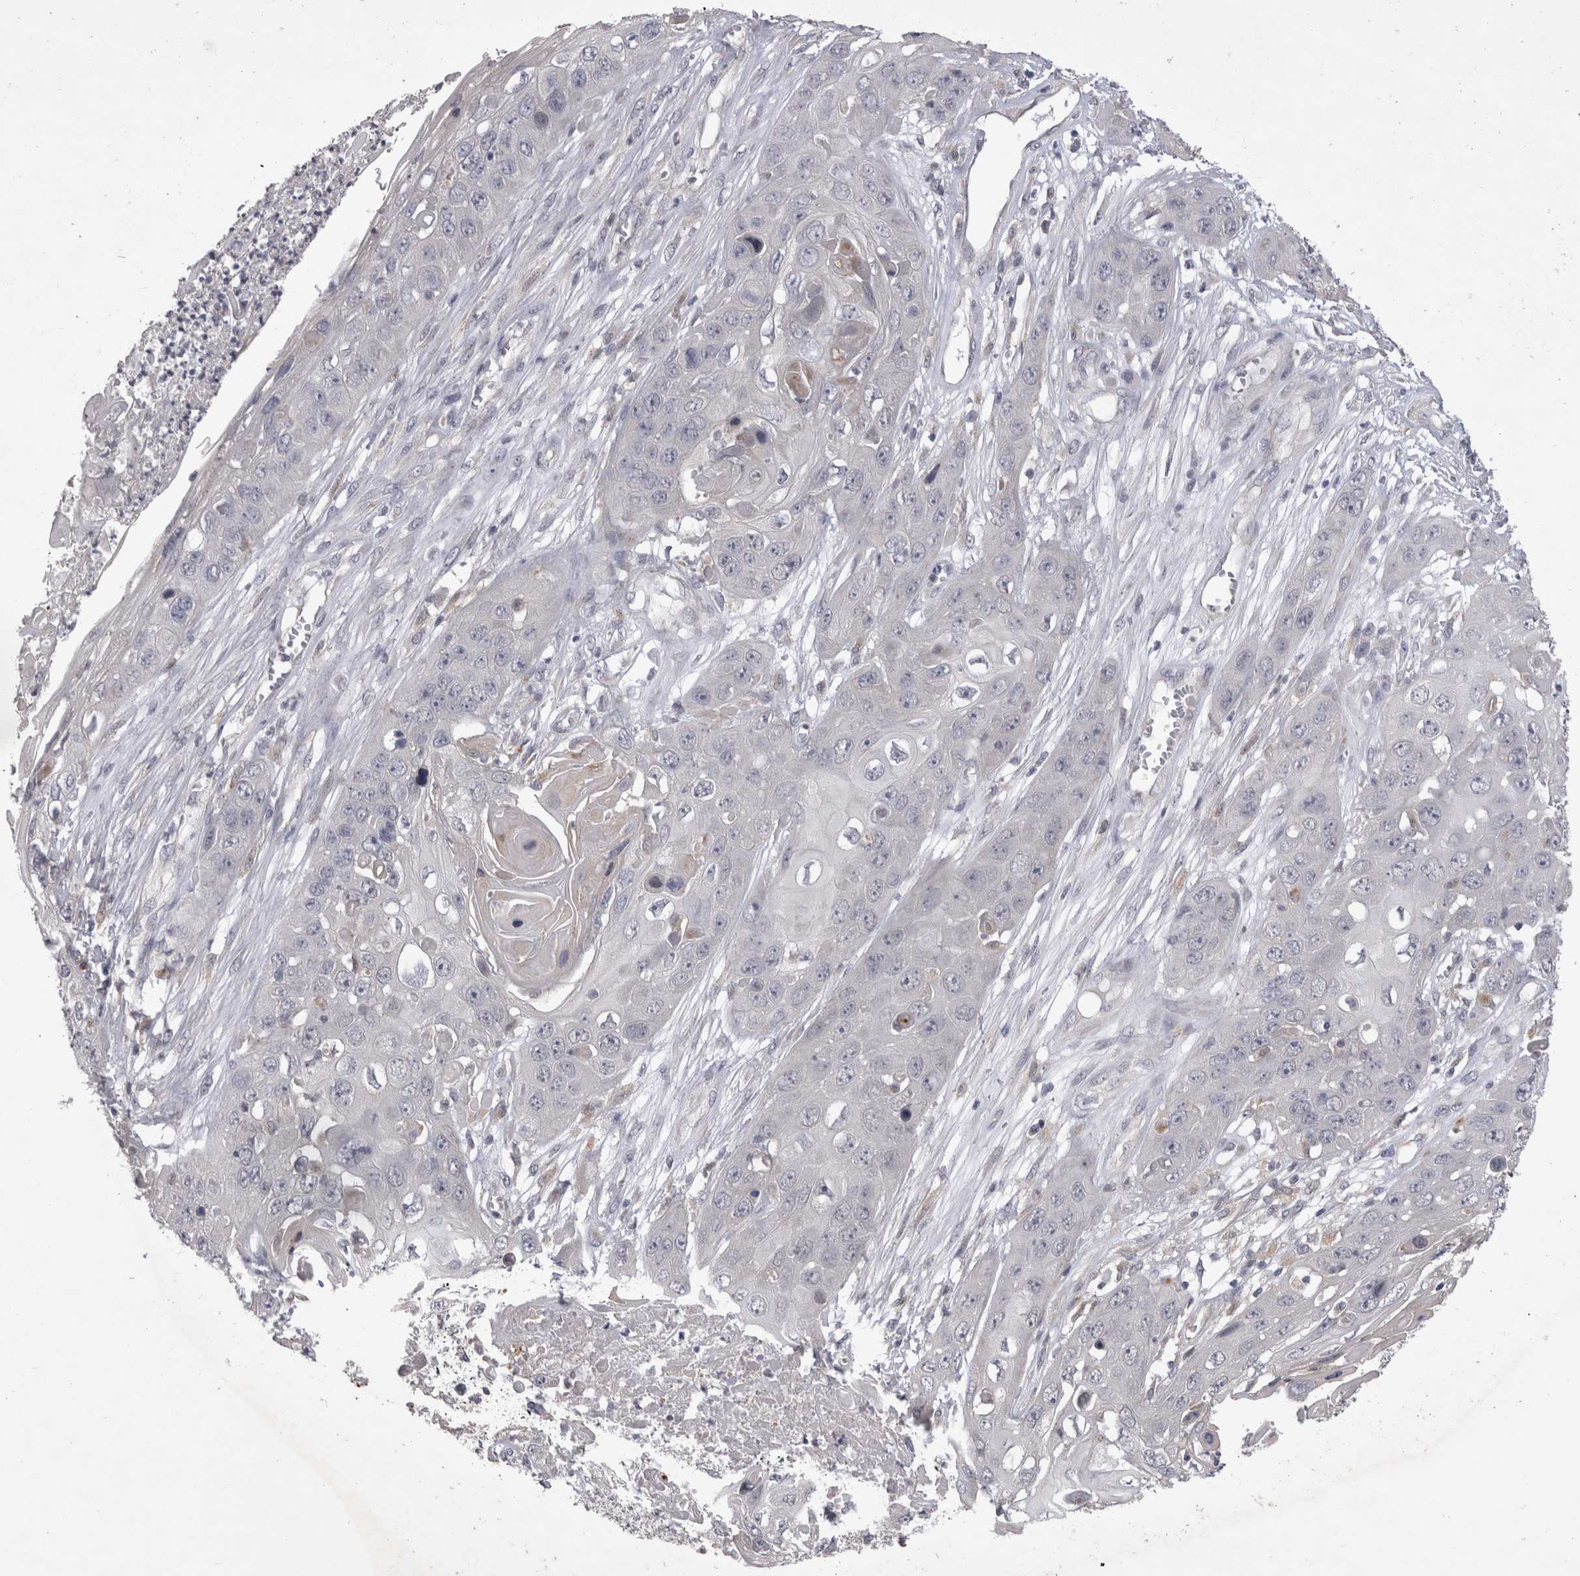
{"staining": {"intensity": "negative", "quantity": "none", "location": "none"}, "tissue": "skin cancer", "cell_type": "Tumor cells", "image_type": "cancer", "snomed": [{"axis": "morphology", "description": "Squamous cell carcinoma, NOS"}, {"axis": "topography", "description": "Skin"}], "caption": "Tumor cells are negative for brown protein staining in skin cancer (squamous cell carcinoma). Brightfield microscopy of IHC stained with DAB (3,3'-diaminobenzidine) (brown) and hematoxylin (blue), captured at high magnification.", "gene": "CTBS", "patient": {"sex": "male", "age": 55}}